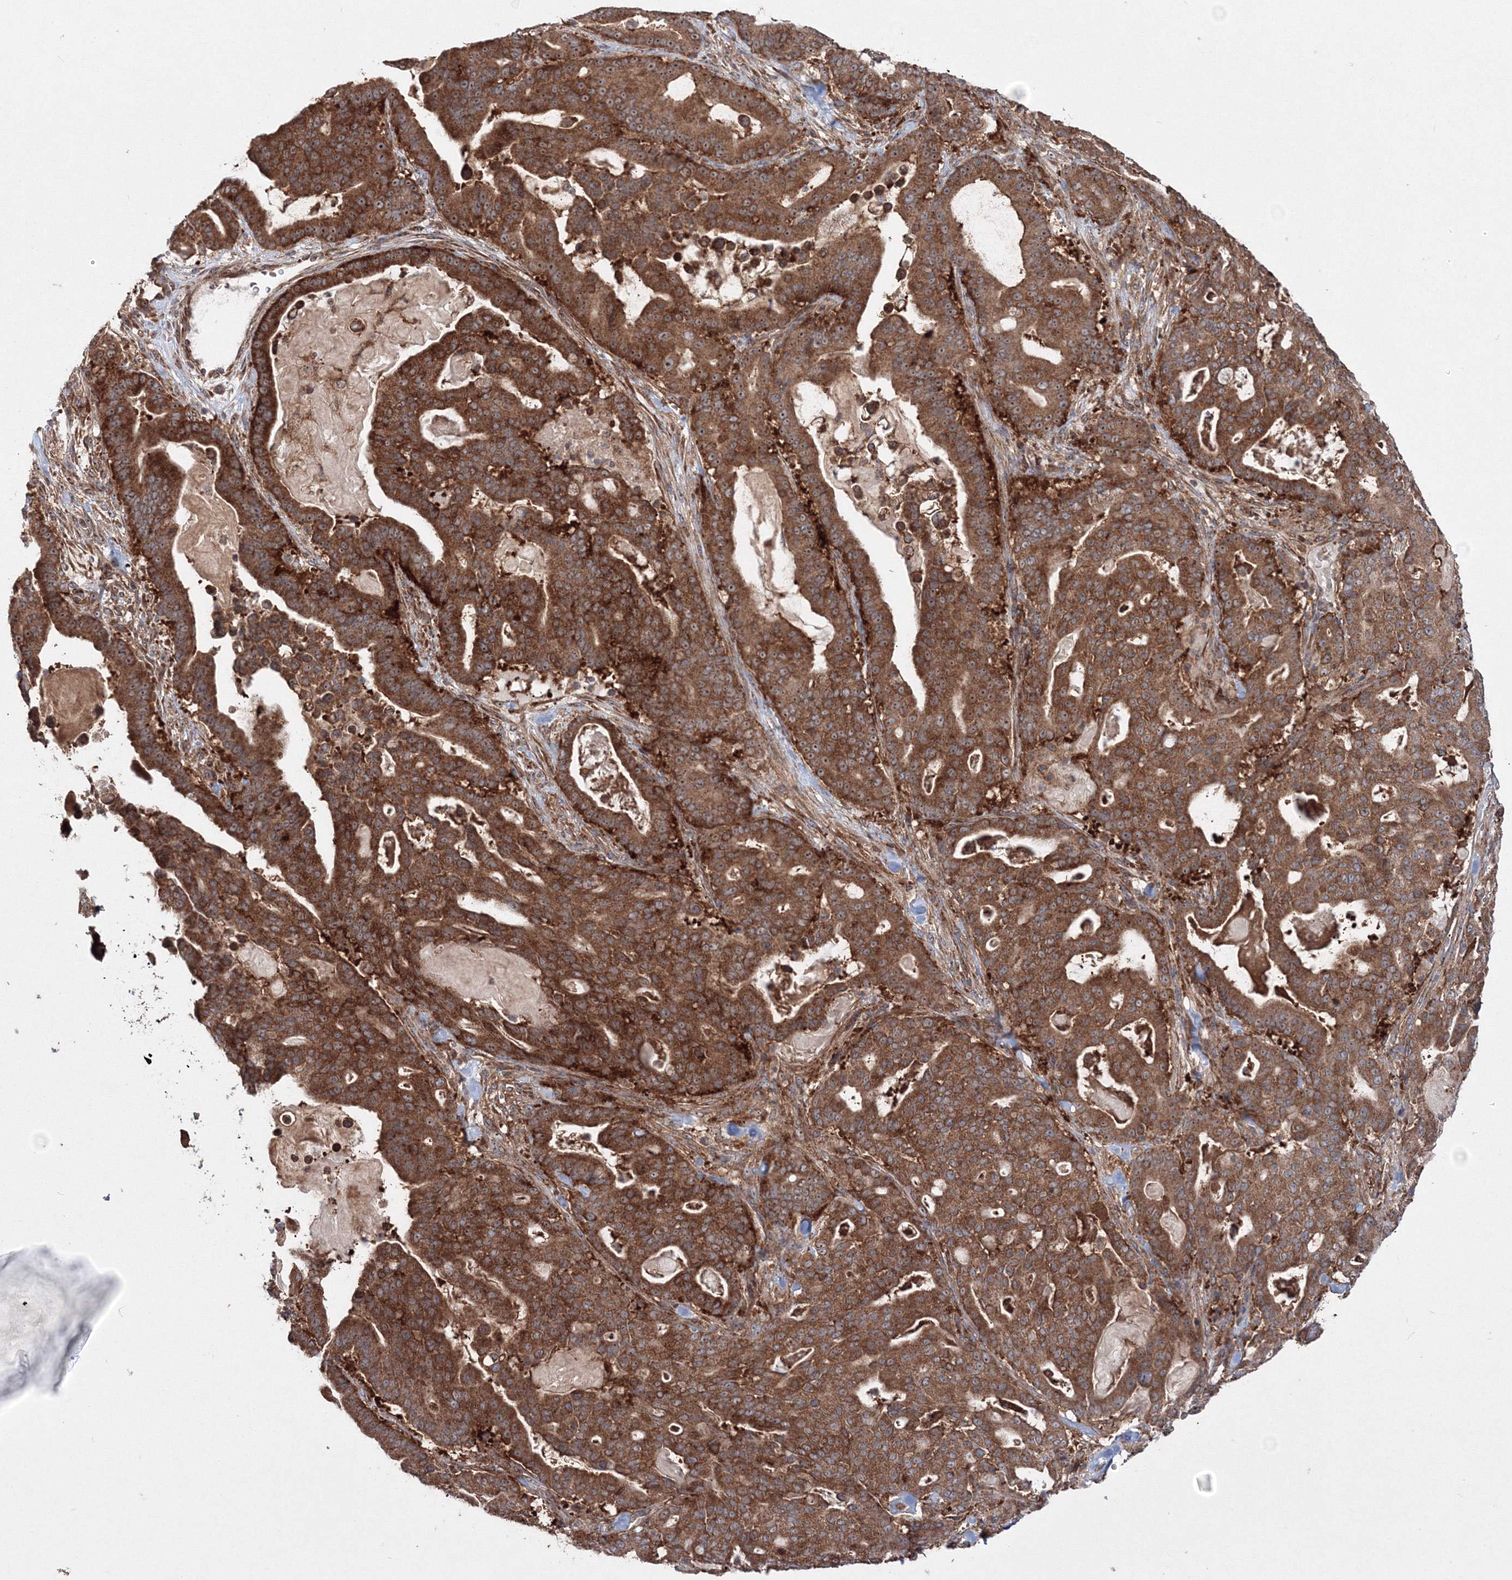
{"staining": {"intensity": "strong", "quantity": ">75%", "location": "cytoplasmic/membranous"}, "tissue": "pancreatic cancer", "cell_type": "Tumor cells", "image_type": "cancer", "snomed": [{"axis": "morphology", "description": "Adenocarcinoma, NOS"}, {"axis": "topography", "description": "Pancreas"}], "caption": "Adenocarcinoma (pancreatic) stained with a brown dye exhibits strong cytoplasmic/membranous positive expression in about >75% of tumor cells.", "gene": "PEX13", "patient": {"sex": "male", "age": 63}}